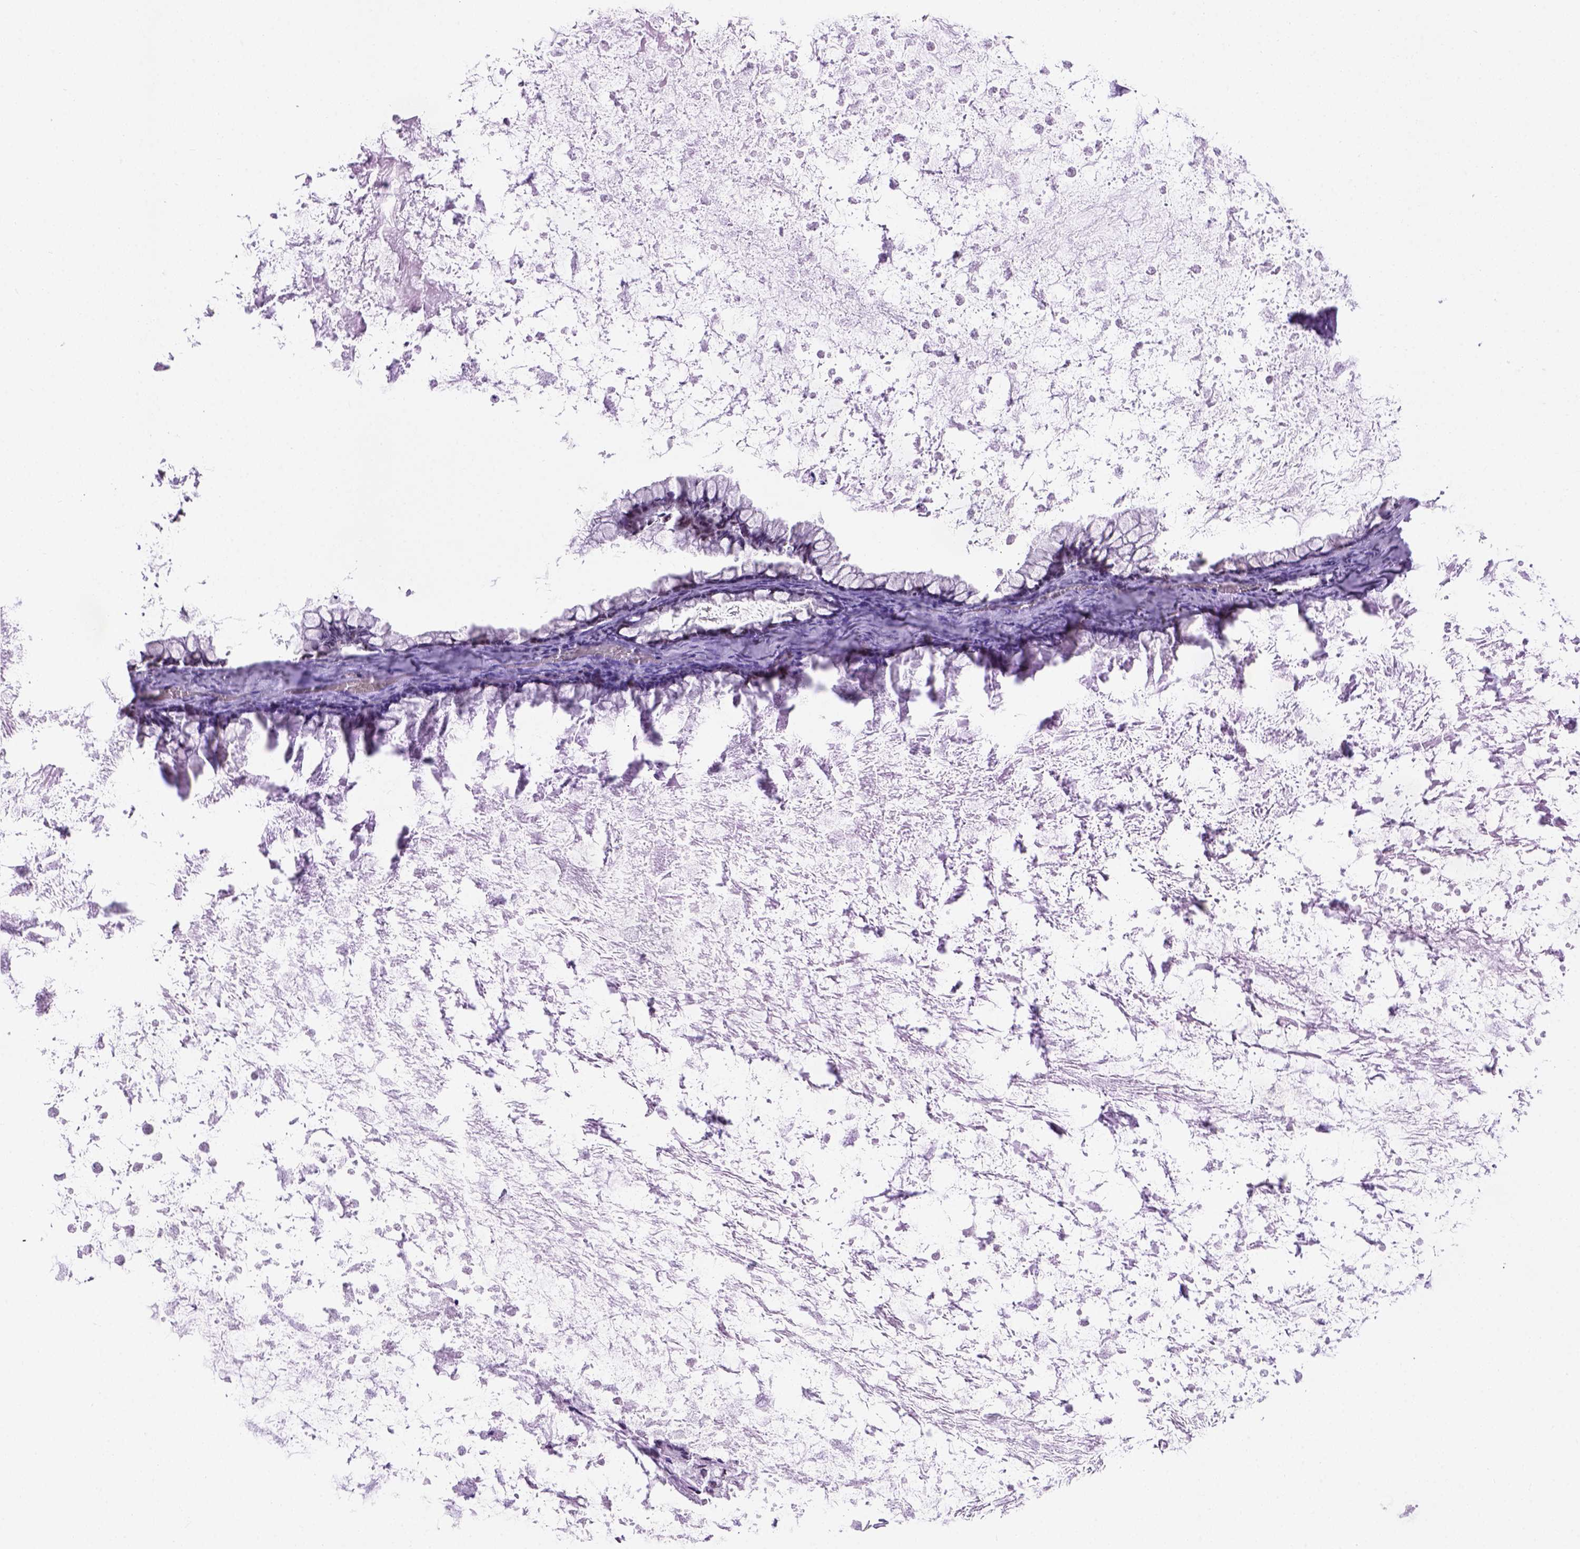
{"staining": {"intensity": "moderate", "quantity": "25%-75%", "location": "nuclear"}, "tissue": "ovarian cancer", "cell_type": "Tumor cells", "image_type": "cancer", "snomed": [{"axis": "morphology", "description": "Cystadenocarcinoma, mucinous, NOS"}, {"axis": "topography", "description": "Ovary"}], "caption": "Protein positivity by immunohistochemistry exhibits moderate nuclear expression in about 25%-75% of tumor cells in ovarian cancer. (IHC, brightfield microscopy, high magnification).", "gene": "TBPL1", "patient": {"sex": "female", "age": 67}}